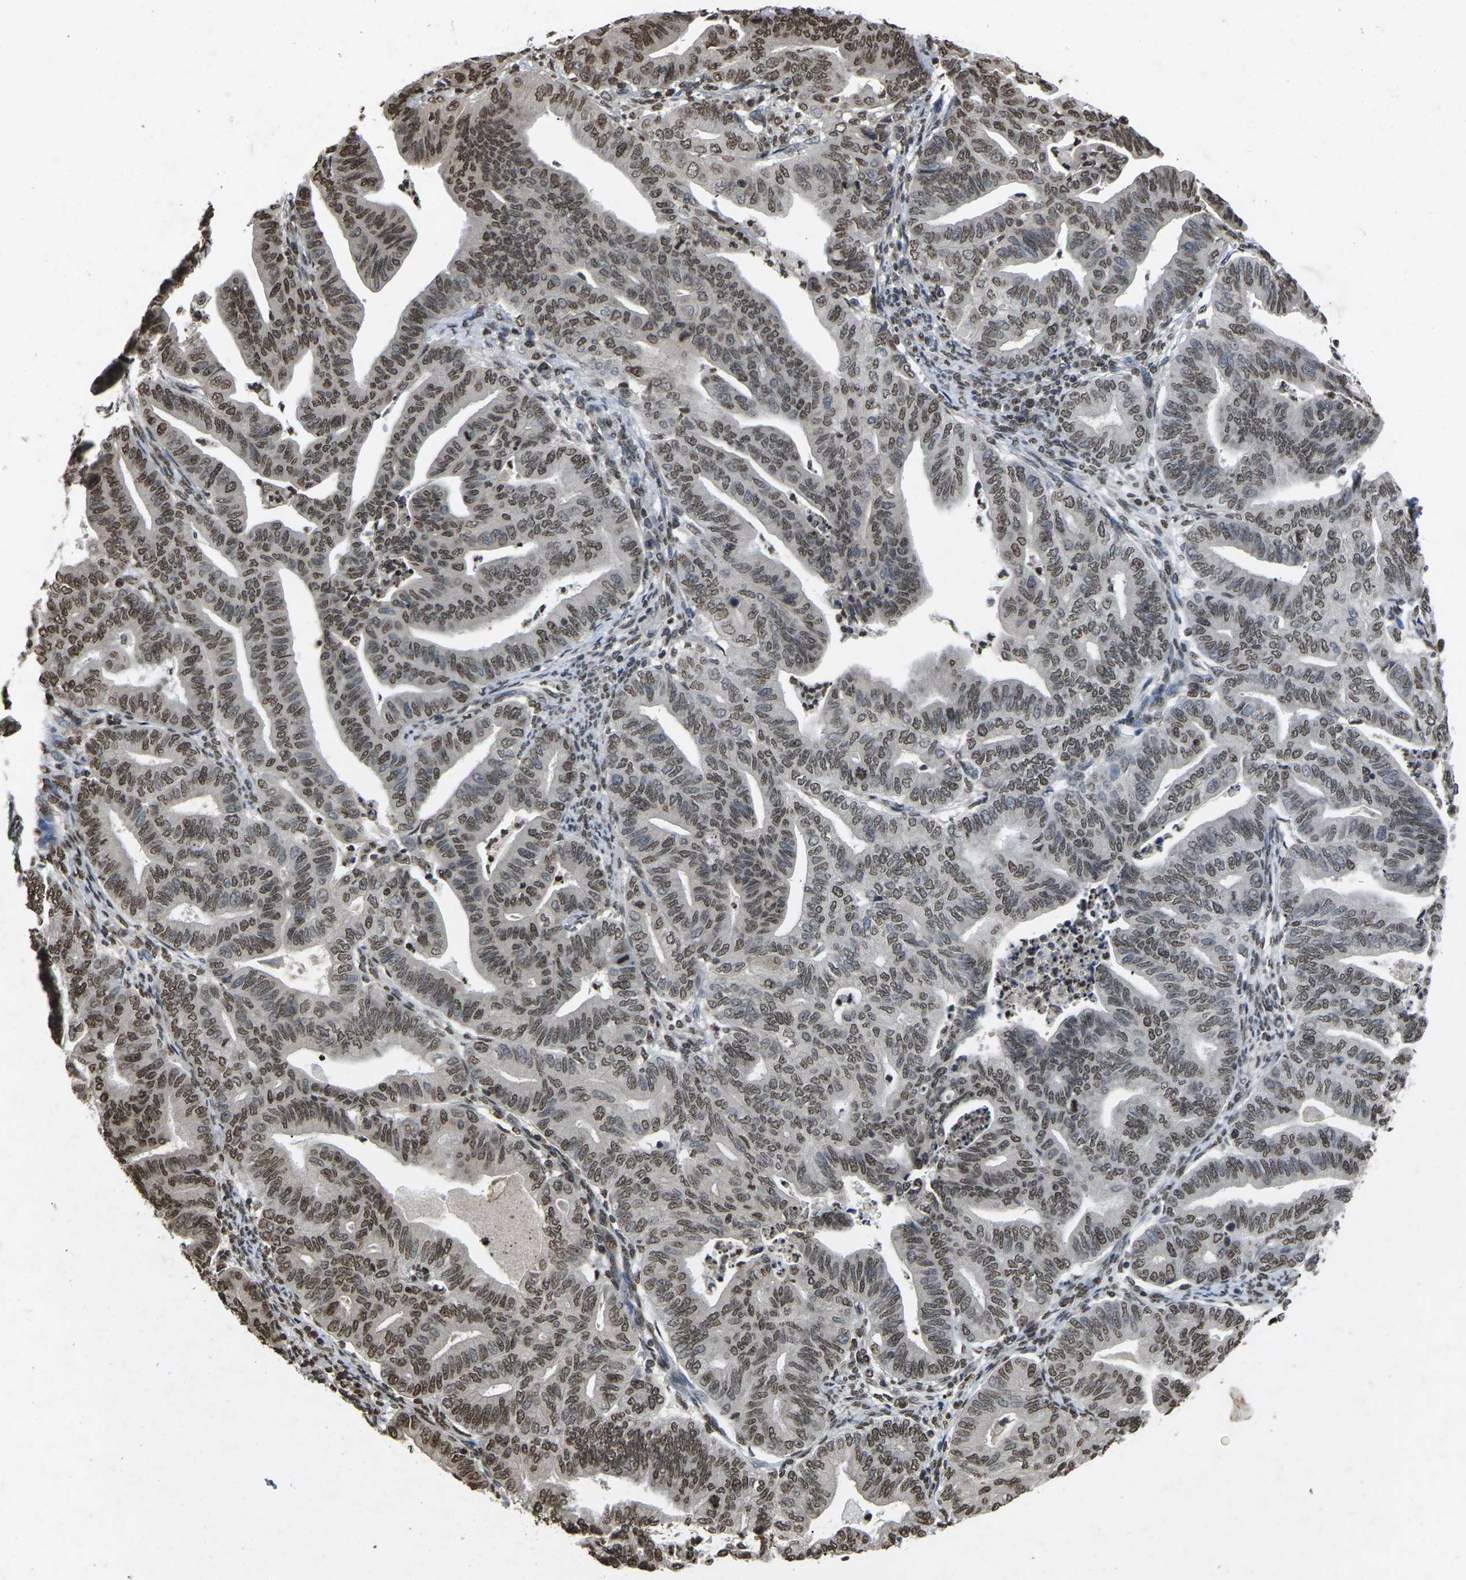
{"staining": {"intensity": "moderate", "quantity": ">75%", "location": "nuclear"}, "tissue": "endometrial cancer", "cell_type": "Tumor cells", "image_type": "cancer", "snomed": [{"axis": "morphology", "description": "Adenocarcinoma, NOS"}, {"axis": "topography", "description": "Endometrium"}], "caption": "A brown stain highlights moderate nuclear staining of a protein in human endometrial cancer (adenocarcinoma) tumor cells. The staining was performed using DAB (3,3'-diaminobenzidine) to visualize the protein expression in brown, while the nuclei were stained in blue with hematoxylin (Magnification: 20x).", "gene": "EMSY", "patient": {"sex": "female", "age": 79}}